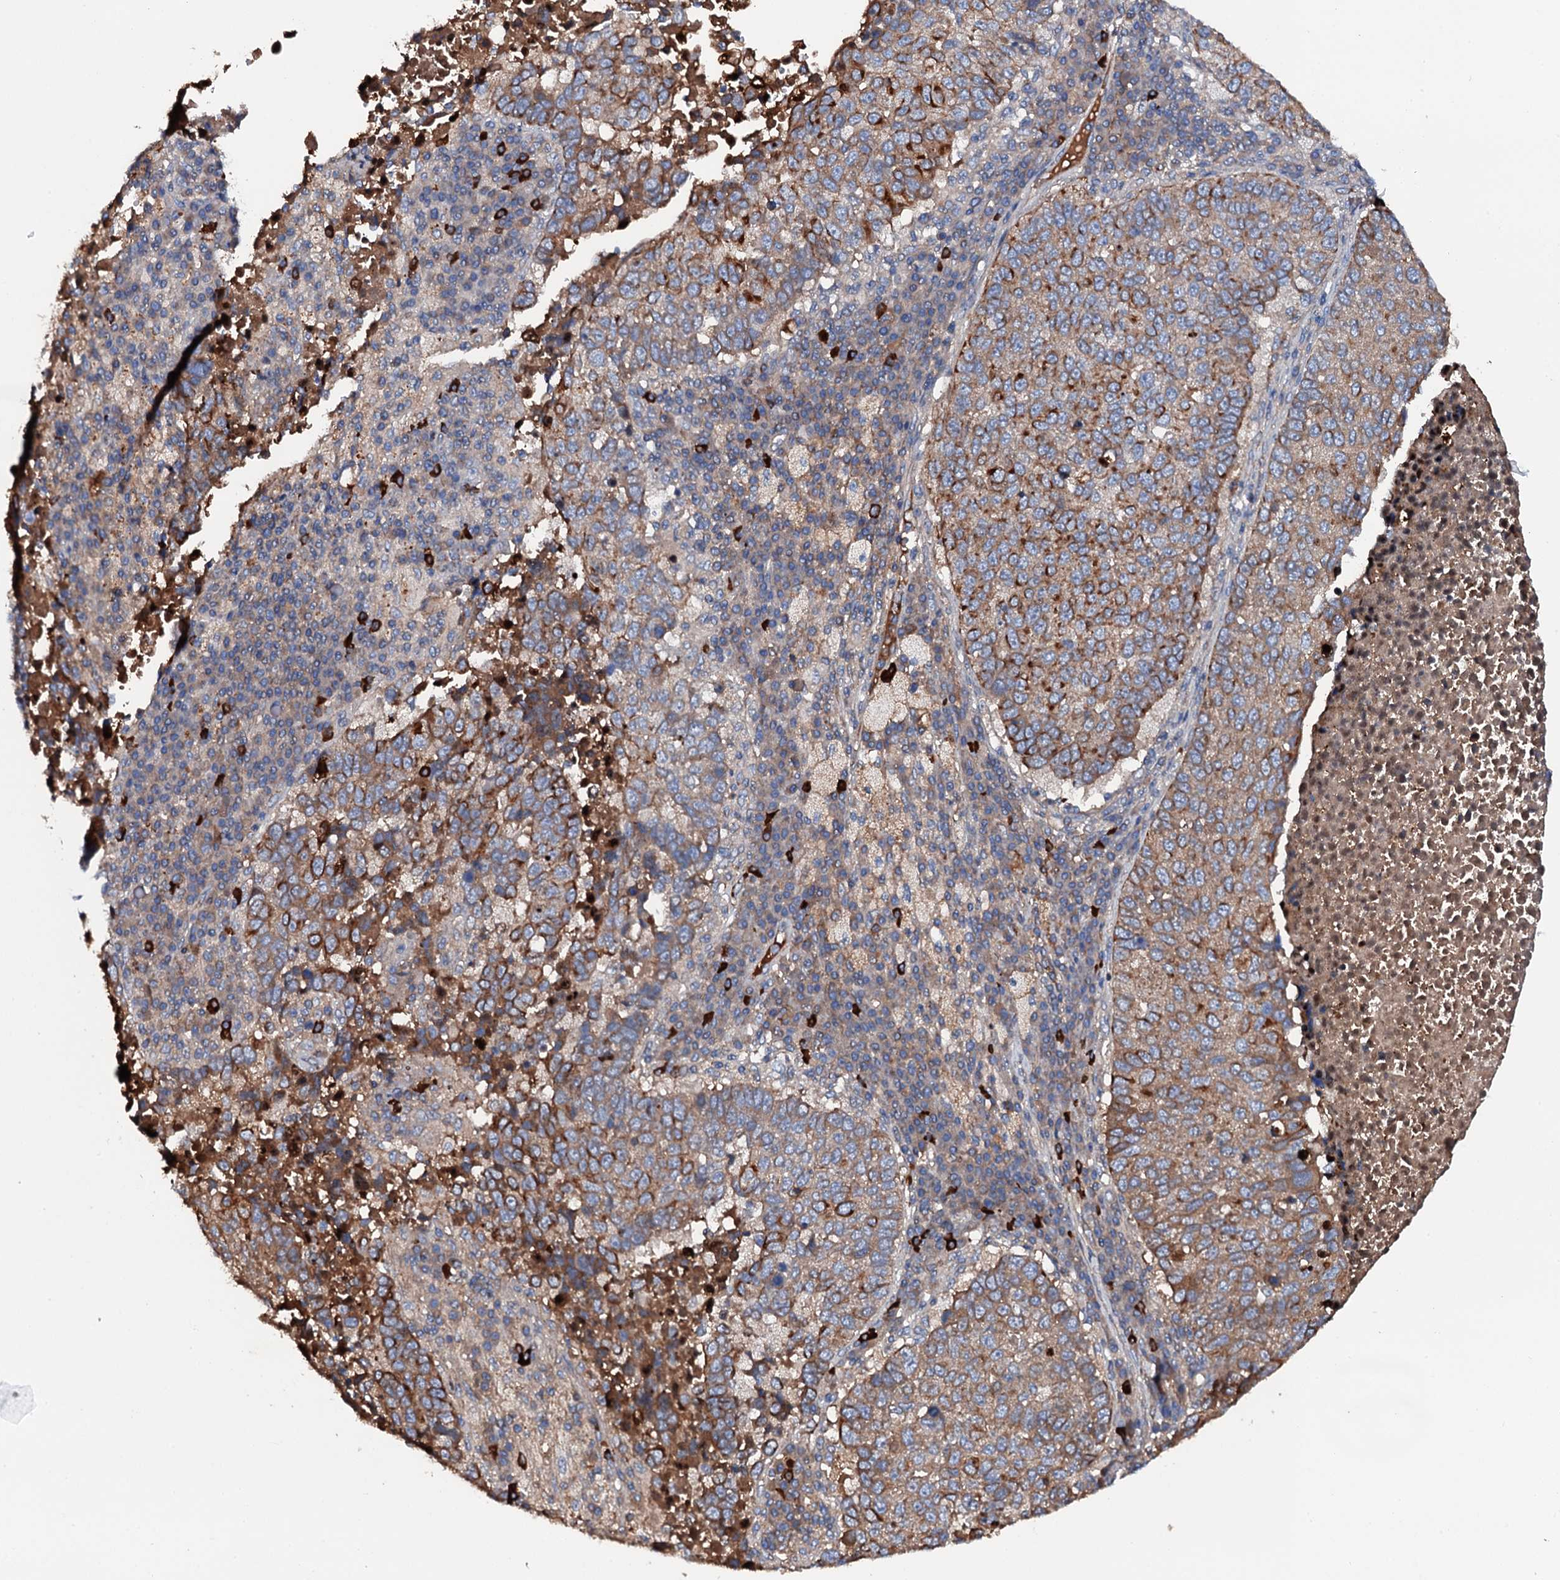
{"staining": {"intensity": "moderate", "quantity": ">75%", "location": "cytoplasmic/membranous"}, "tissue": "lung cancer", "cell_type": "Tumor cells", "image_type": "cancer", "snomed": [{"axis": "morphology", "description": "Squamous cell carcinoma, NOS"}, {"axis": "topography", "description": "Lung"}], "caption": "DAB immunohistochemical staining of human lung cancer (squamous cell carcinoma) displays moderate cytoplasmic/membranous protein expression in approximately >75% of tumor cells.", "gene": "NEK1", "patient": {"sex": "male", "age": 73}}